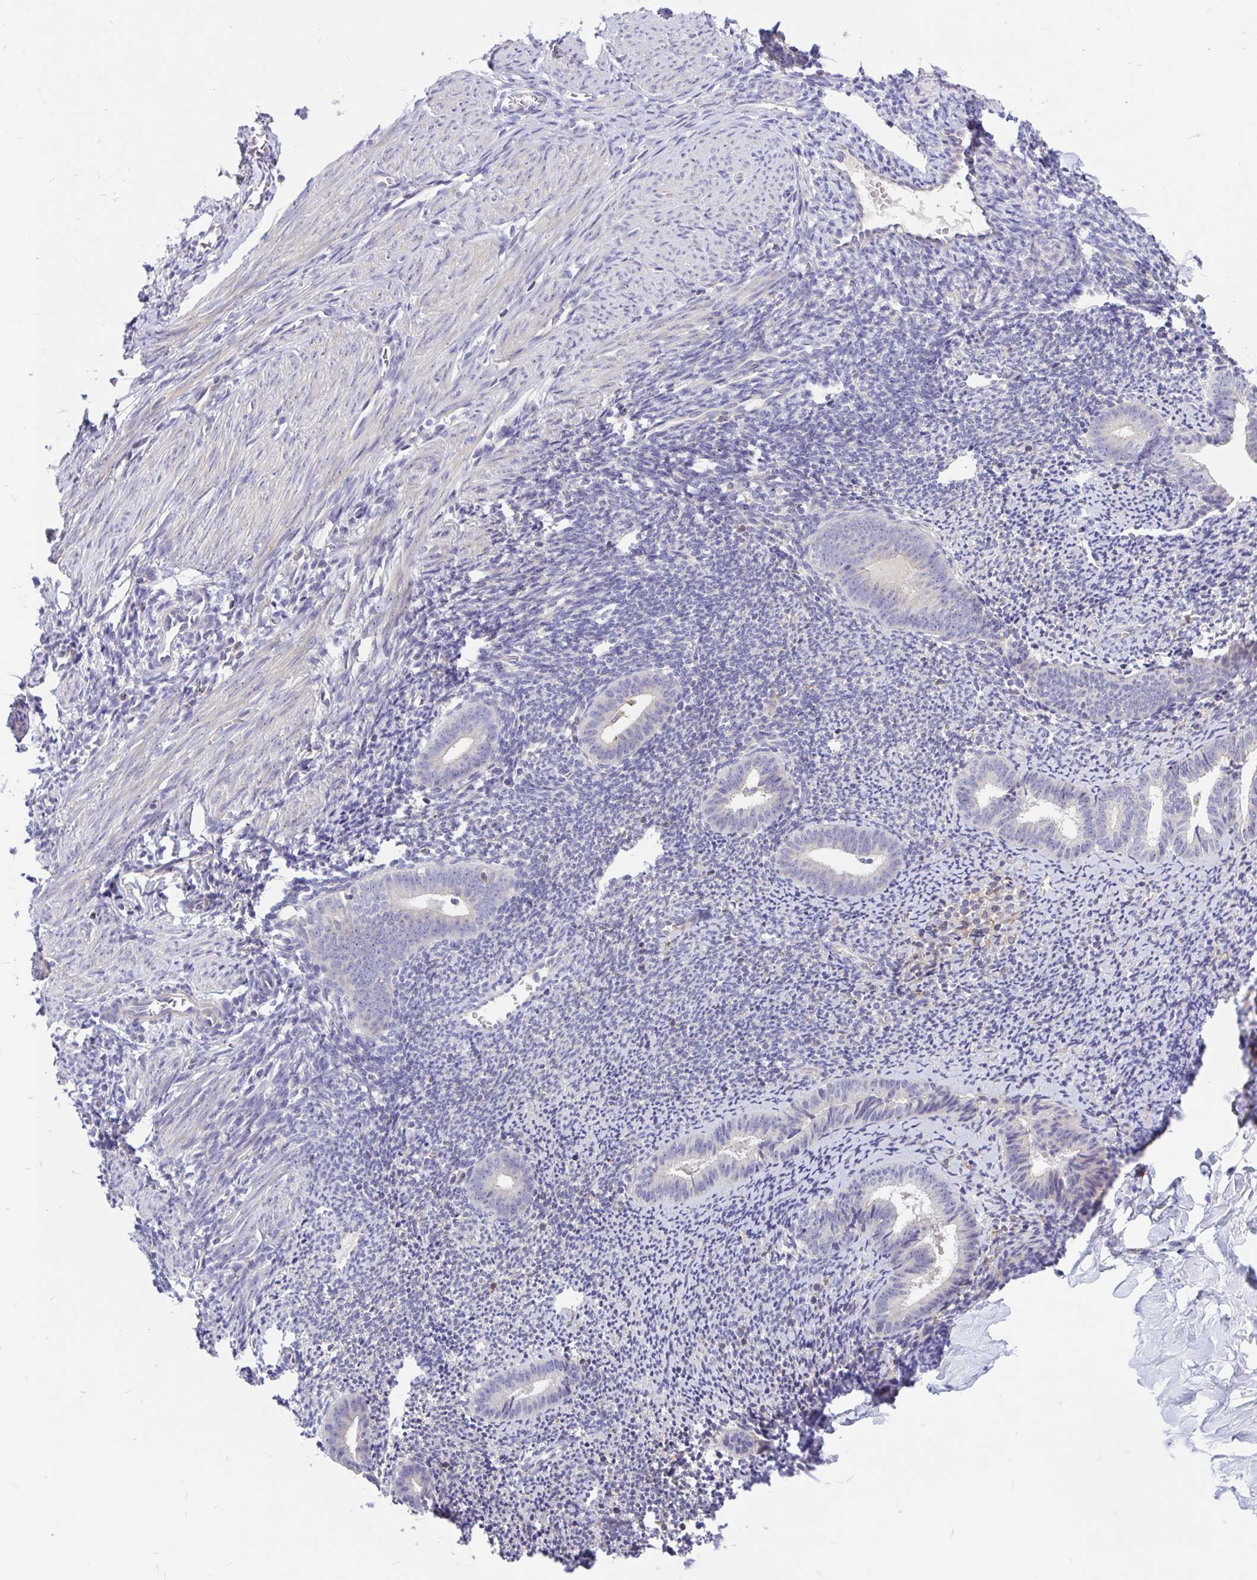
{"staining": {"intensity": "weak", "quantity": "<25%", "location": "cytoplasmic/membranous"}, "tissue": "endometrium", "cell_type": "Cells in endometrial stroma", "image_type": "normal", "snomed": [{"axis": "morphology", "description": "Normal tissue, NOS"}, {"axis": "topography", "description": "Endometrium"}], "caption": "This photomicrograph is of normal endometrium stained with immunohistochemistry (IHC) to label a protein in brown with the nuclei are counter-stained blue. There is no staining in cells in endometrial stroma. The staining is performed using DAB (3,3'-diaminobenzidine) brown chromogen with nuclei counter-stained in using hematoxylin.", "gene": "LRRC26", "patient": {"sex": "female", "age": 39}}